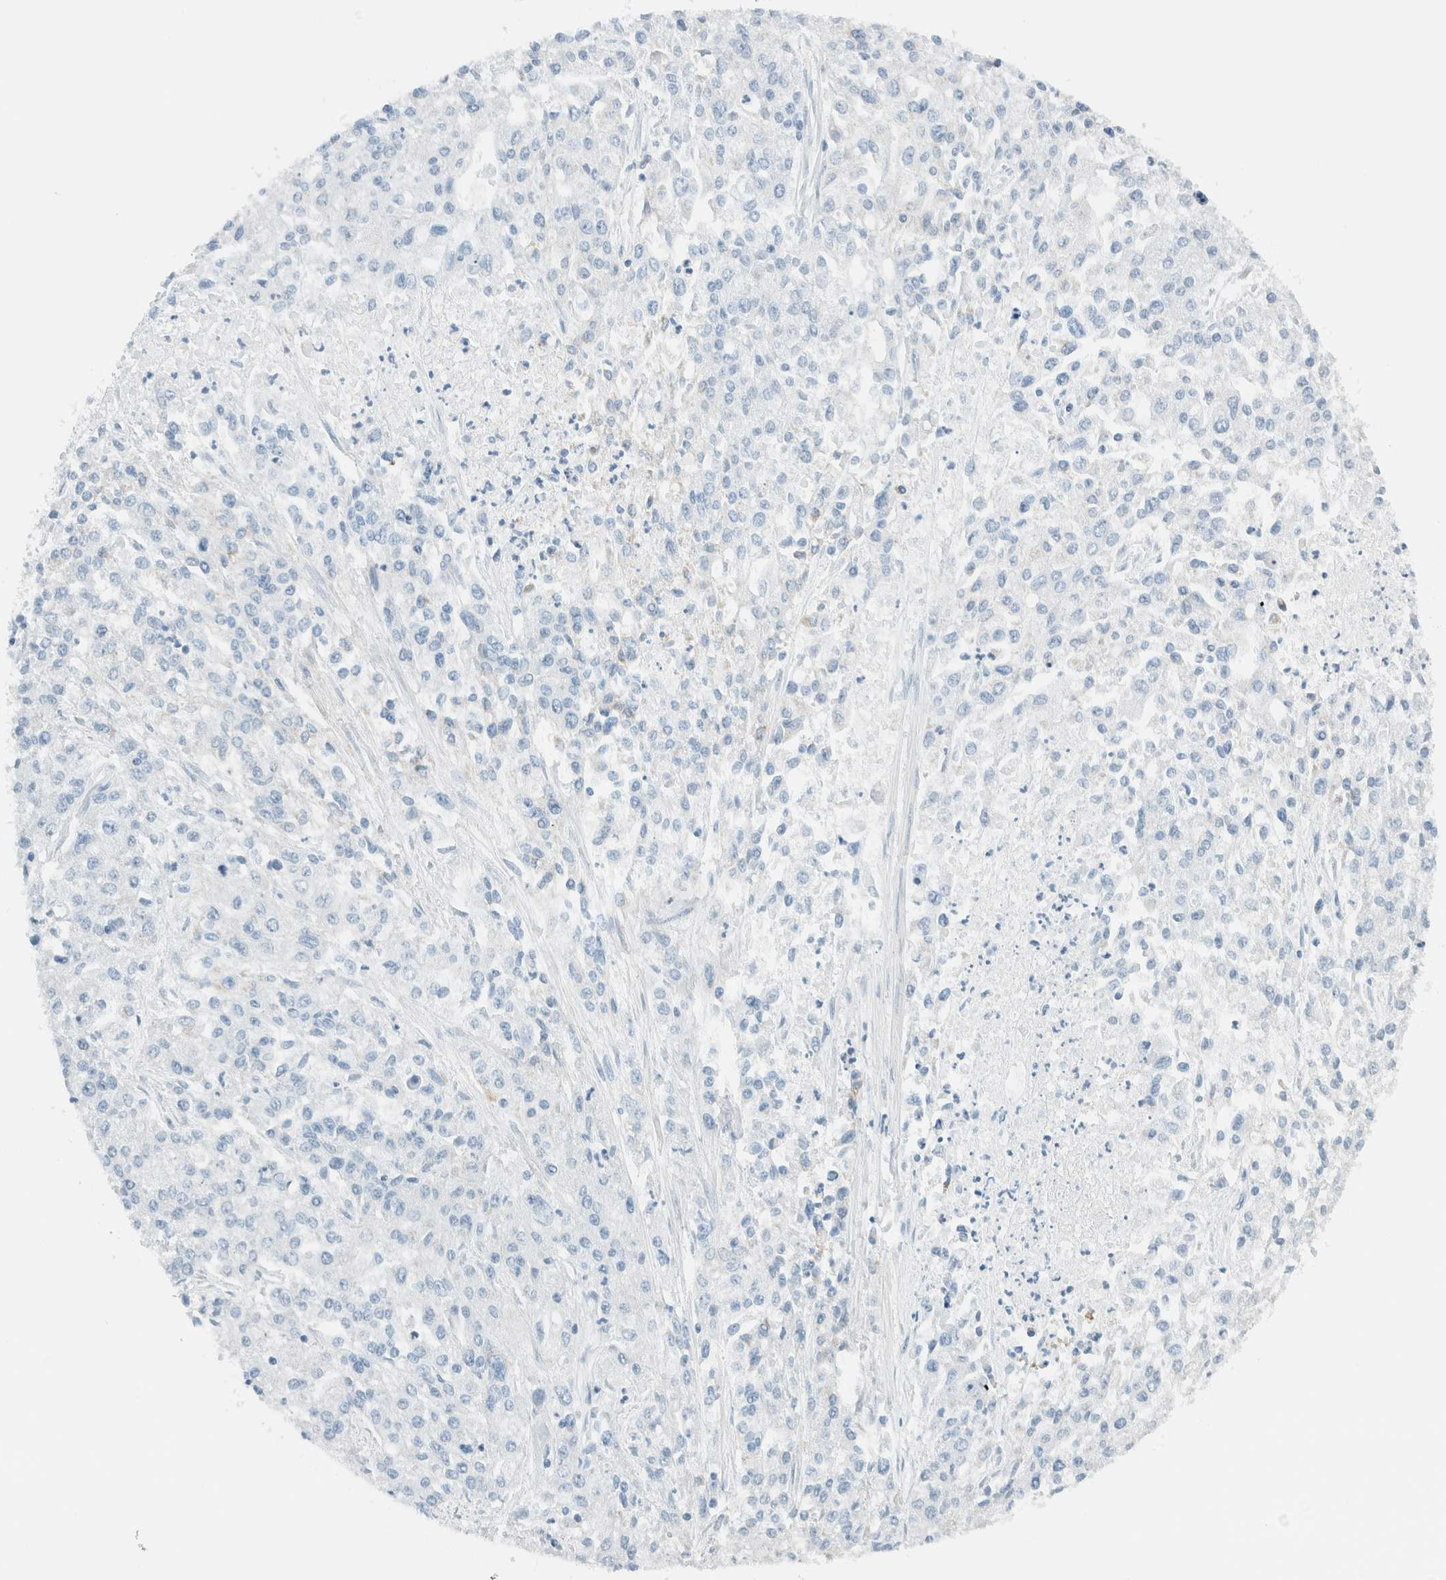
{"staining": {"intensity": "negative", "quantity": "none", "location": "none"}, "tissue": "endometrial cancer", "cell_type": "Tumor cells", "image_type": "cancer", "snomed": [{"axis": "morphology", "description": "Adenocarcinoma, NOS"}, {"axis": "topography", "description": "Endometrium"}], "caption": "Protein analysis of adenocarcinoma (endometrial) shows no significant positivity in tumor cells.", "gene": "NDE1", "patient": {"sex": "female", "age": 49}}